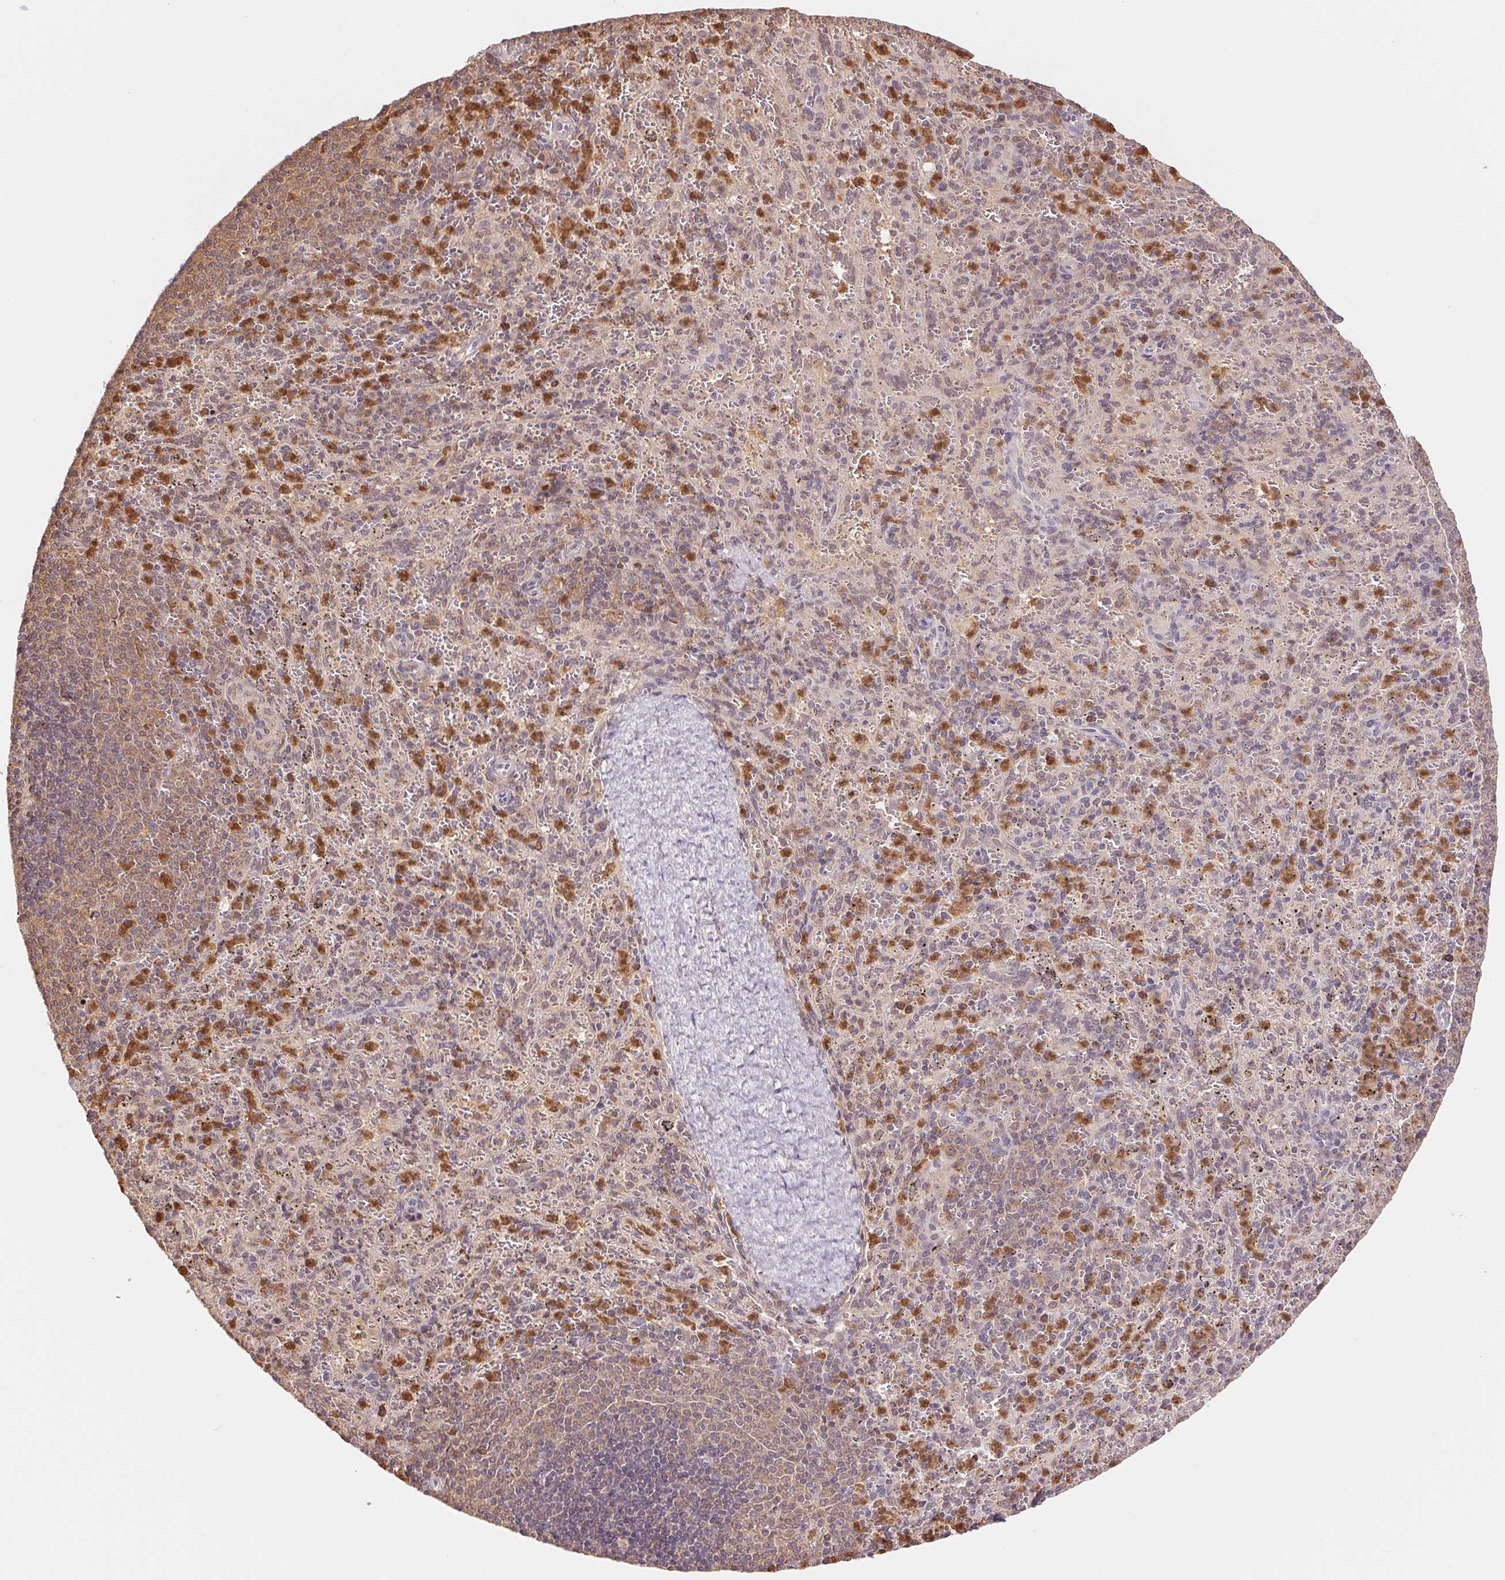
{"staining": {"intensity": "strong", "quantity": "<25%", "location": "cytoplasmic/membranous"}, "tissue": "spleen", "cell_type": "Cells in red pulp", "image_type": "normal", "snomed": [{"axis": "morphology", "description": "Normal tissue, NOS"}, {"axis": "topography", "description": "Spleen"}], "caption": "Brown immunohistochemical staining in normal human spleen exhibits strong cytoplasmic/membranous expression in about <25% of cells in red pulp.", "gene": "CDC123", "patient": {"sex": "male", "age": 57}}